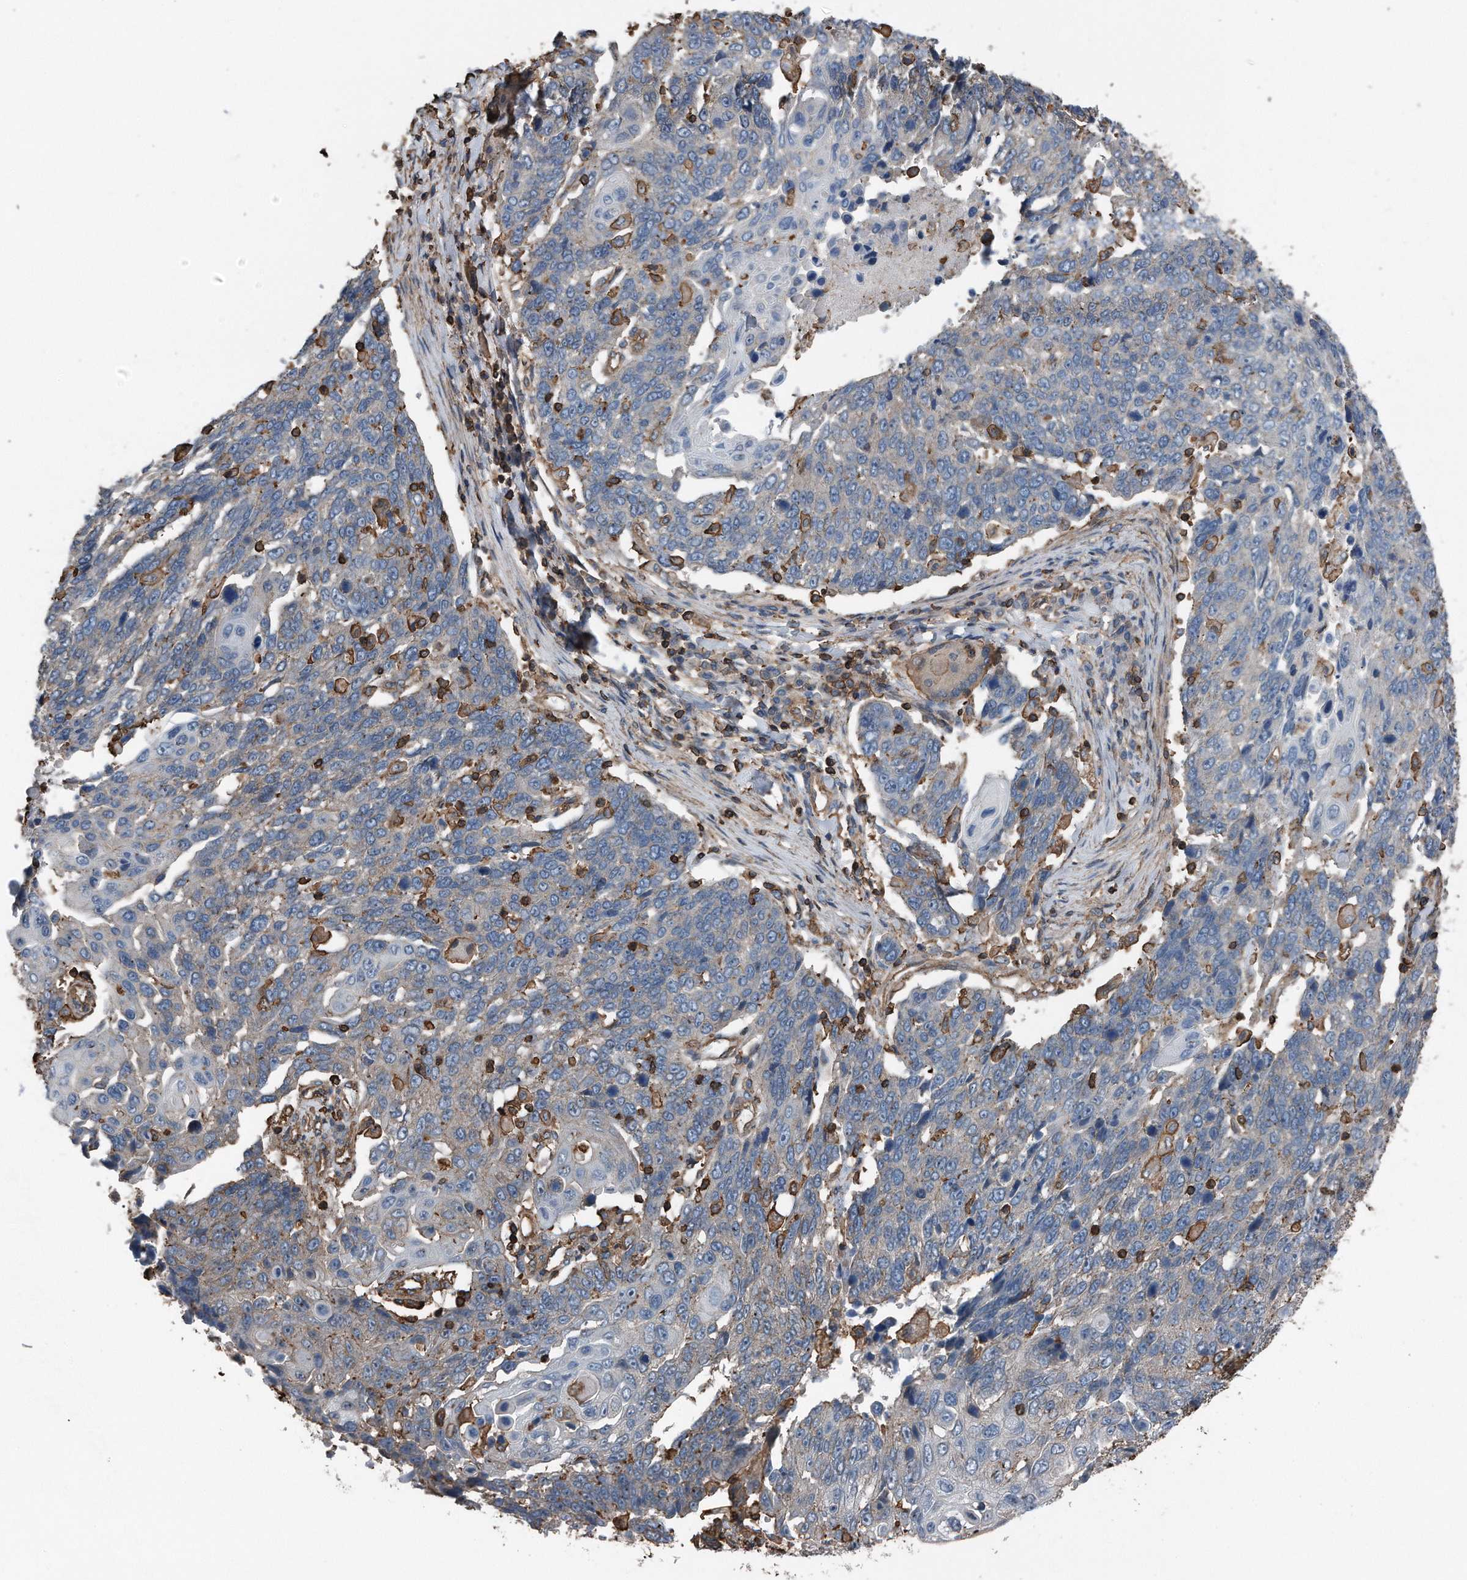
{"staining": {"intensity": "weak", "quantity": "25%-75%", "location": "cytoplasmic/membranous"}, "tissue": "lung cancer", "cell_type": "Tumor cells", "image_type": "cancer", "snomed": [{"axis": "morphology", "description": "Squamous cell carcinoma, NOS"}, {"axis": "topography", "description": "Lung"}], "caption": "A micrograph of human lung cancer stained for a protein displays weak cytoplasmic/membranous brown staining in tumor cells.", "gene": "RSPO3", "patient": {"sex": "male", "age": 66}}